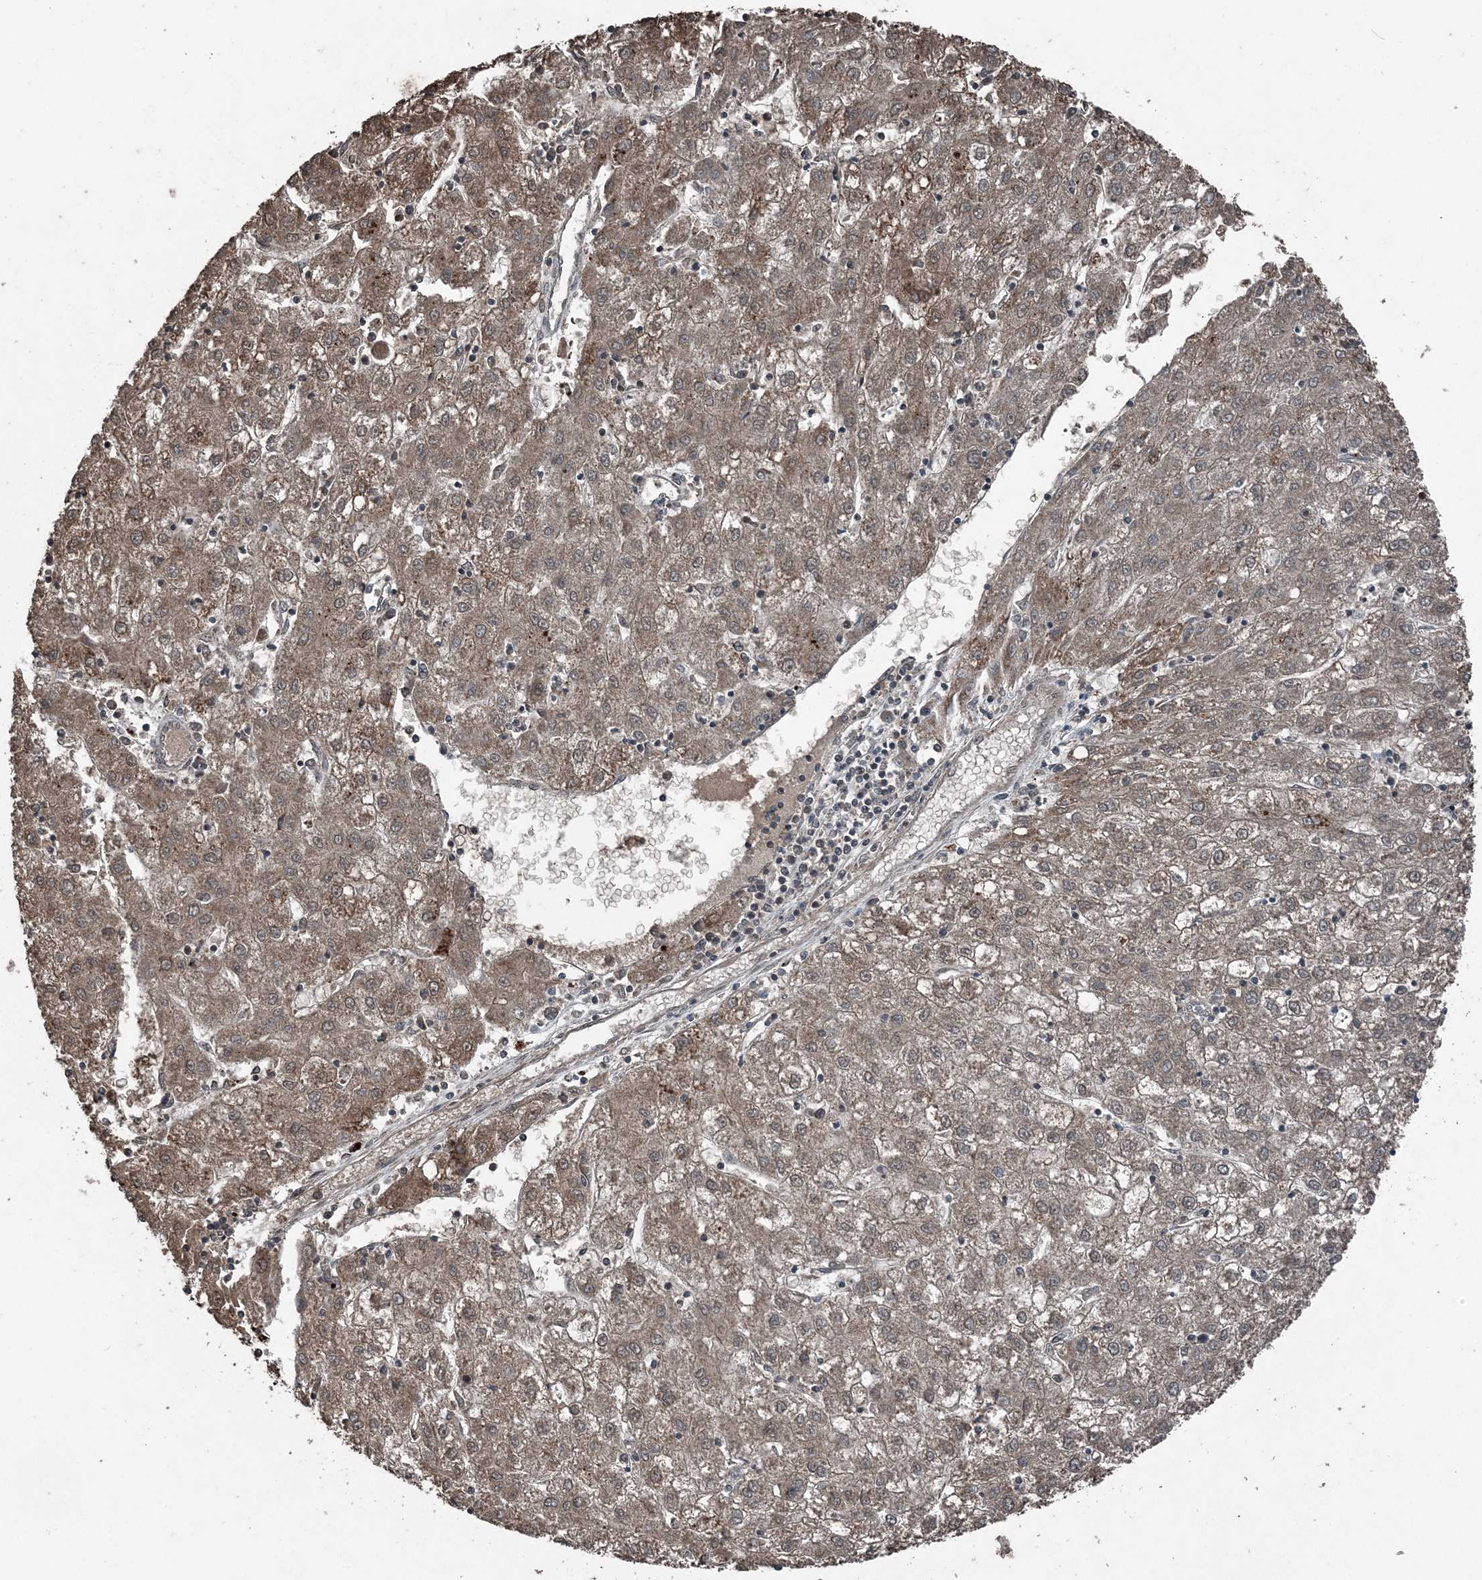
{"staining": {"intensity": "weak", "quantity": "<25%", "location": "cytoplasmic/membranous"}, "tissue": "liver cancer", "cell_type": "Tumor cells", "image_type": "cancer", "snomed": [{"axis": "morphology", "description": "Carcinoma, Hepatocellular, NOS"}, {"axis": "topography", "description": "Liver"}], "caption": "Photomicrograph shows no protein staining in tumor cells of liver cancer tissue.", "gene": "CFL1", "patient": {"sex": "male", "age": 72}}